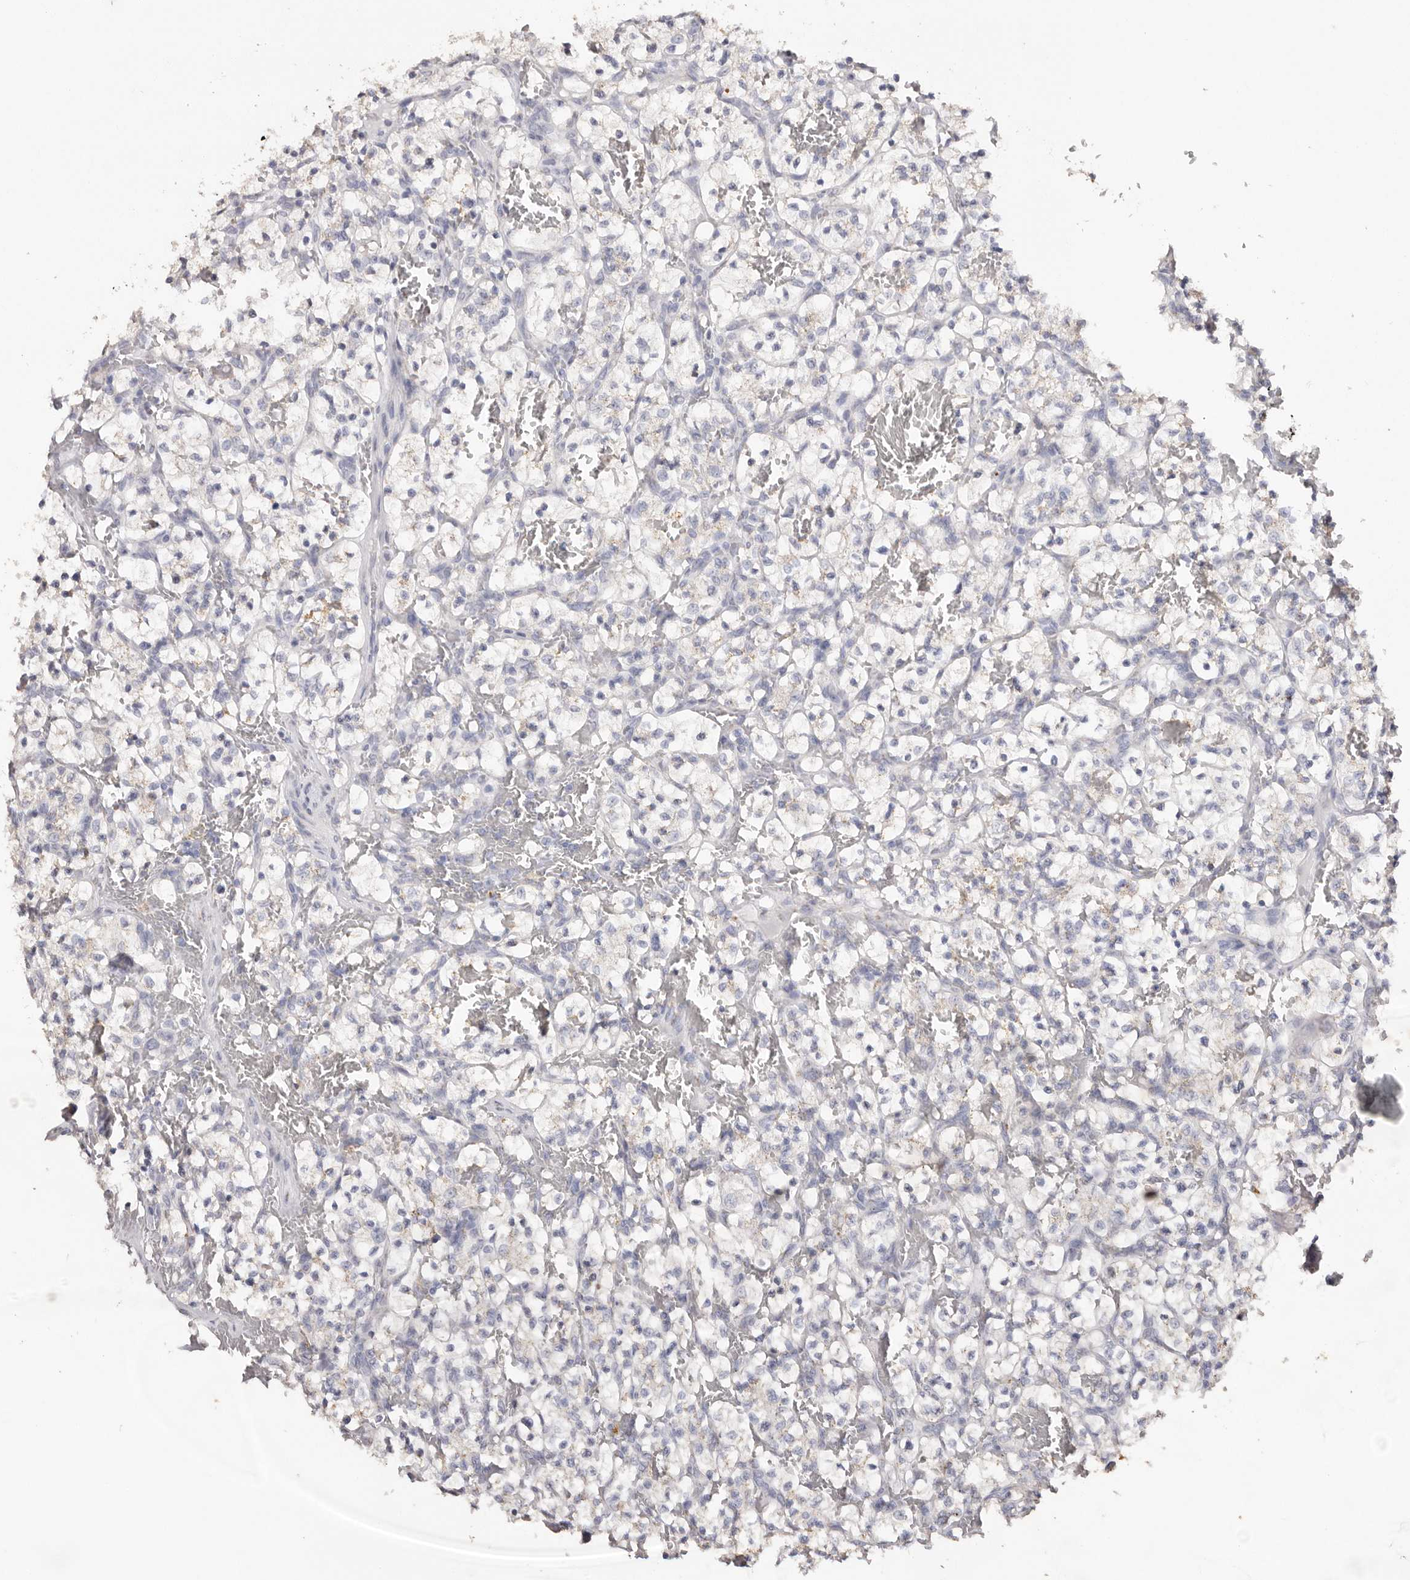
{"staining": {"intensity": "negative", "quantity": "none", "location": "none"}, "tissue": "renal cancer", "cell_type": "Tumor cells", "image_type": "cancer", "snomed": [{"axis": "morphology", "description": "Adenocarcinoma, NOS"}, {"axis": "topography", "description": "Kidney"}], "caption": "Renal cancer (adenocarcinoma) stained for a protein using immunohistochemistry (IHC) shows no staining tumor cells.", "gene": "LGALS7B", "patient": {"sex": "female", "age": 57}}